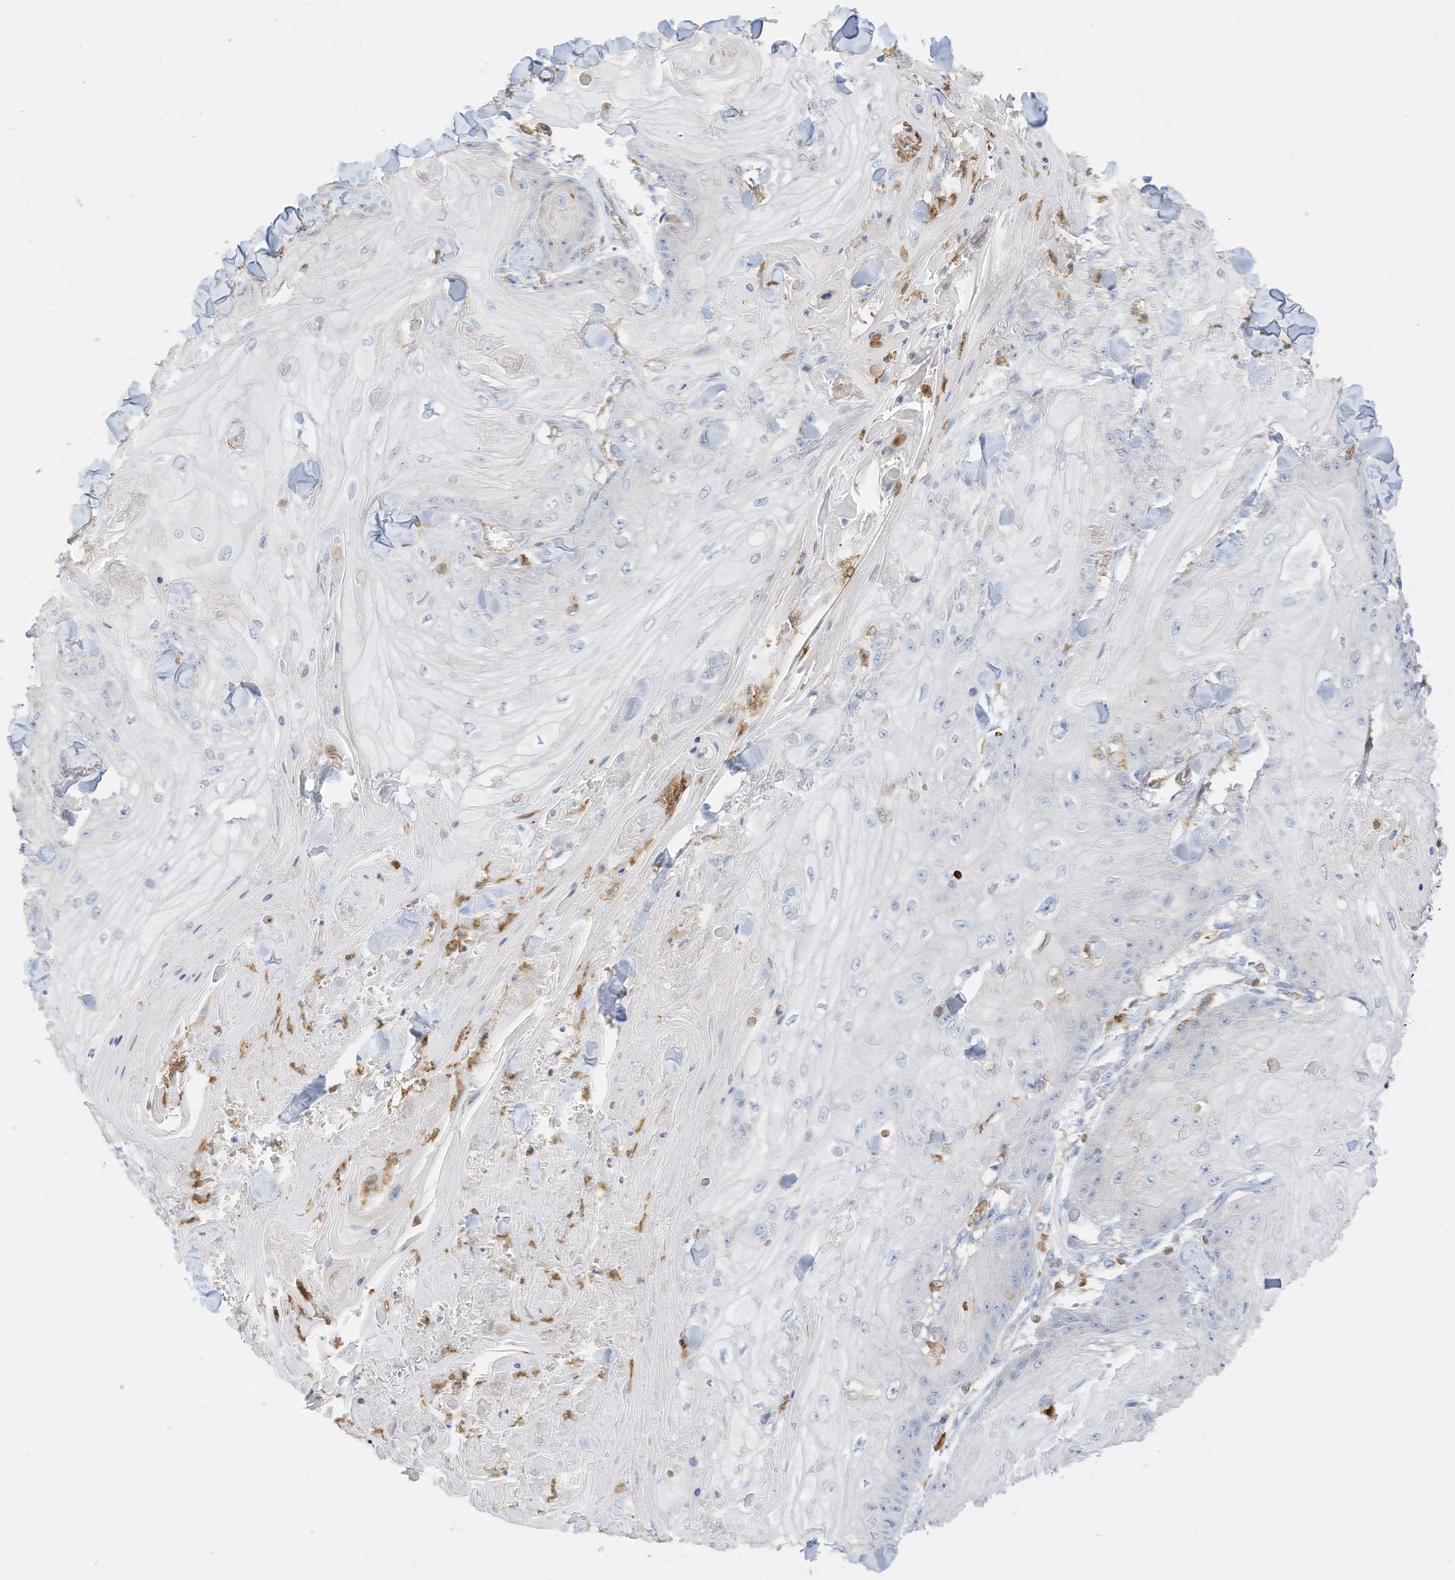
{"staining": {"intensity": "negative", "quantity": "none", "location": "none"}, "tissue": "skin cancer", "cell_type": "Tumor cells", "image_type": "cancer", "snomed": [{"axis": "morphology", "description": "Squamous cell carcinoma, NOS"}, {"axis": "topography", "description": "Skin"}], "caption": "Tumor cells are negative for protein expression in human skin cancer.", "gene": "ARHGAP25", "patient": {"sex": "male", "age": 74}}